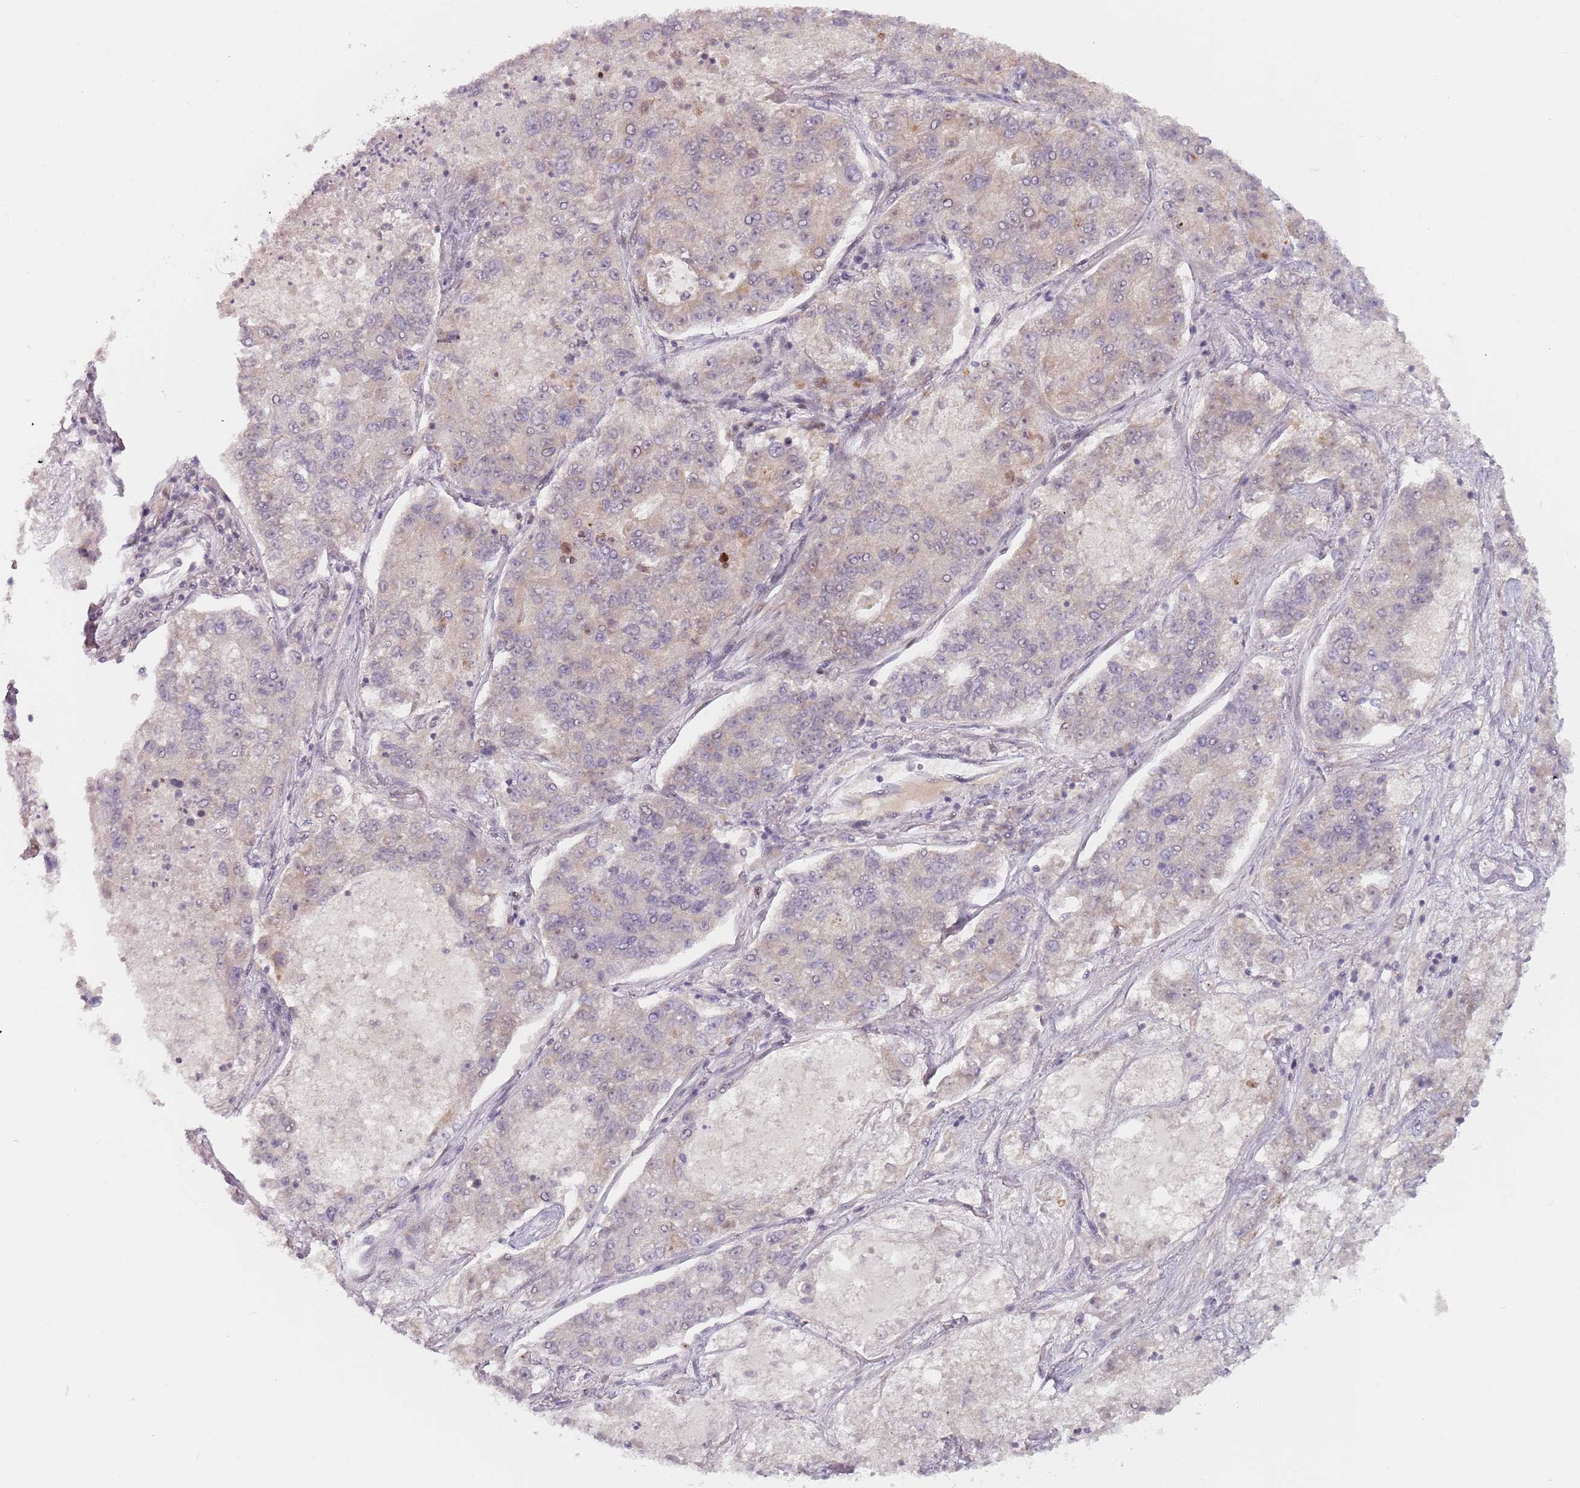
{"staining": {"intensity": "negative", "quantity": "none", "location": "none"}, "tissue": "lung cancer", "cell_type": "Tumor cells", "image_type": "cancer", "snomed": [{"axis": "morphology", "description": "Adenocarcinoma, NOS"}, {"axis": "topography", "description": "Lung"}], "caption": "Histopathology image shows no significant protein staining in tumor cells of lung cancer (adenocarcinoma). (Stains: DAB (3,3'-diaminobenzidine) immunohistochemistry with hematoxylin counter stain, Microscopy: brightfield microscopy at high magnification).", "gene": "RPS6KA2", "patient": {"sex": "male", "age": 49}}